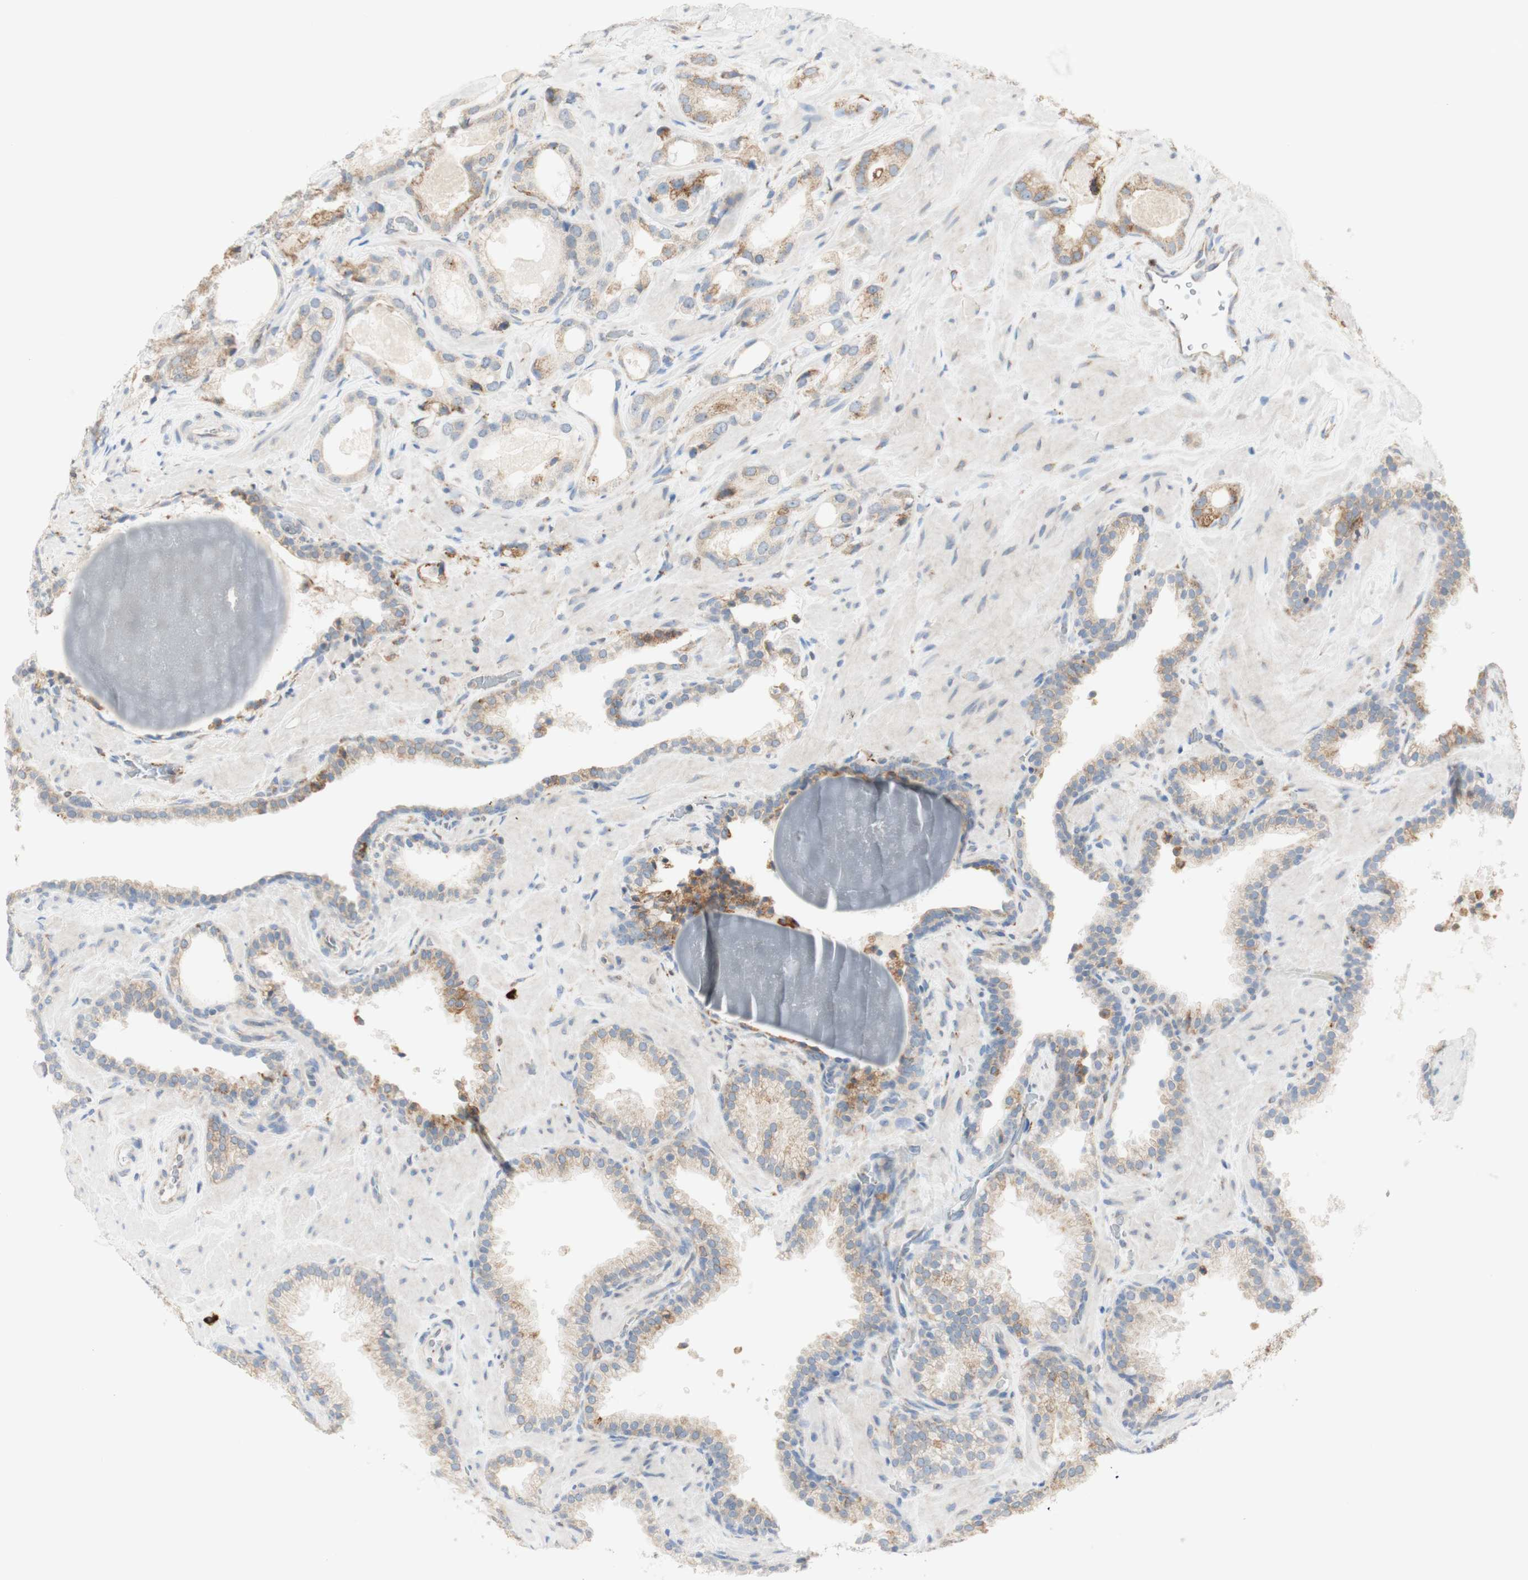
{"staining": {"intensity": "moderate", "quantity": "25%-75%", "location": "cytoplasmic/membranous"}, "tissue": "prostate cancer", "cell_type": "Tumor cells", "image_type": "cancer", "snomed": [{"axis": "morphology", "description": "Adenocarcinoma, High grade"}, {"axis": "topography", "description": "Prostate"}], "caption": "Prostate cancer was stained to show a protein in brown. There is medium levels of moderate cytoplasmic/membranous expression in about 25%-75% of tumor cells. The staining is performed using DAB (3,3'-diaminobenzidine) brown chromogen to label protein expression. The nuclei are counter-stained blue using hematoxylin.", "gene": "MANF", "patient": {"sex": "male", "age": 64}}